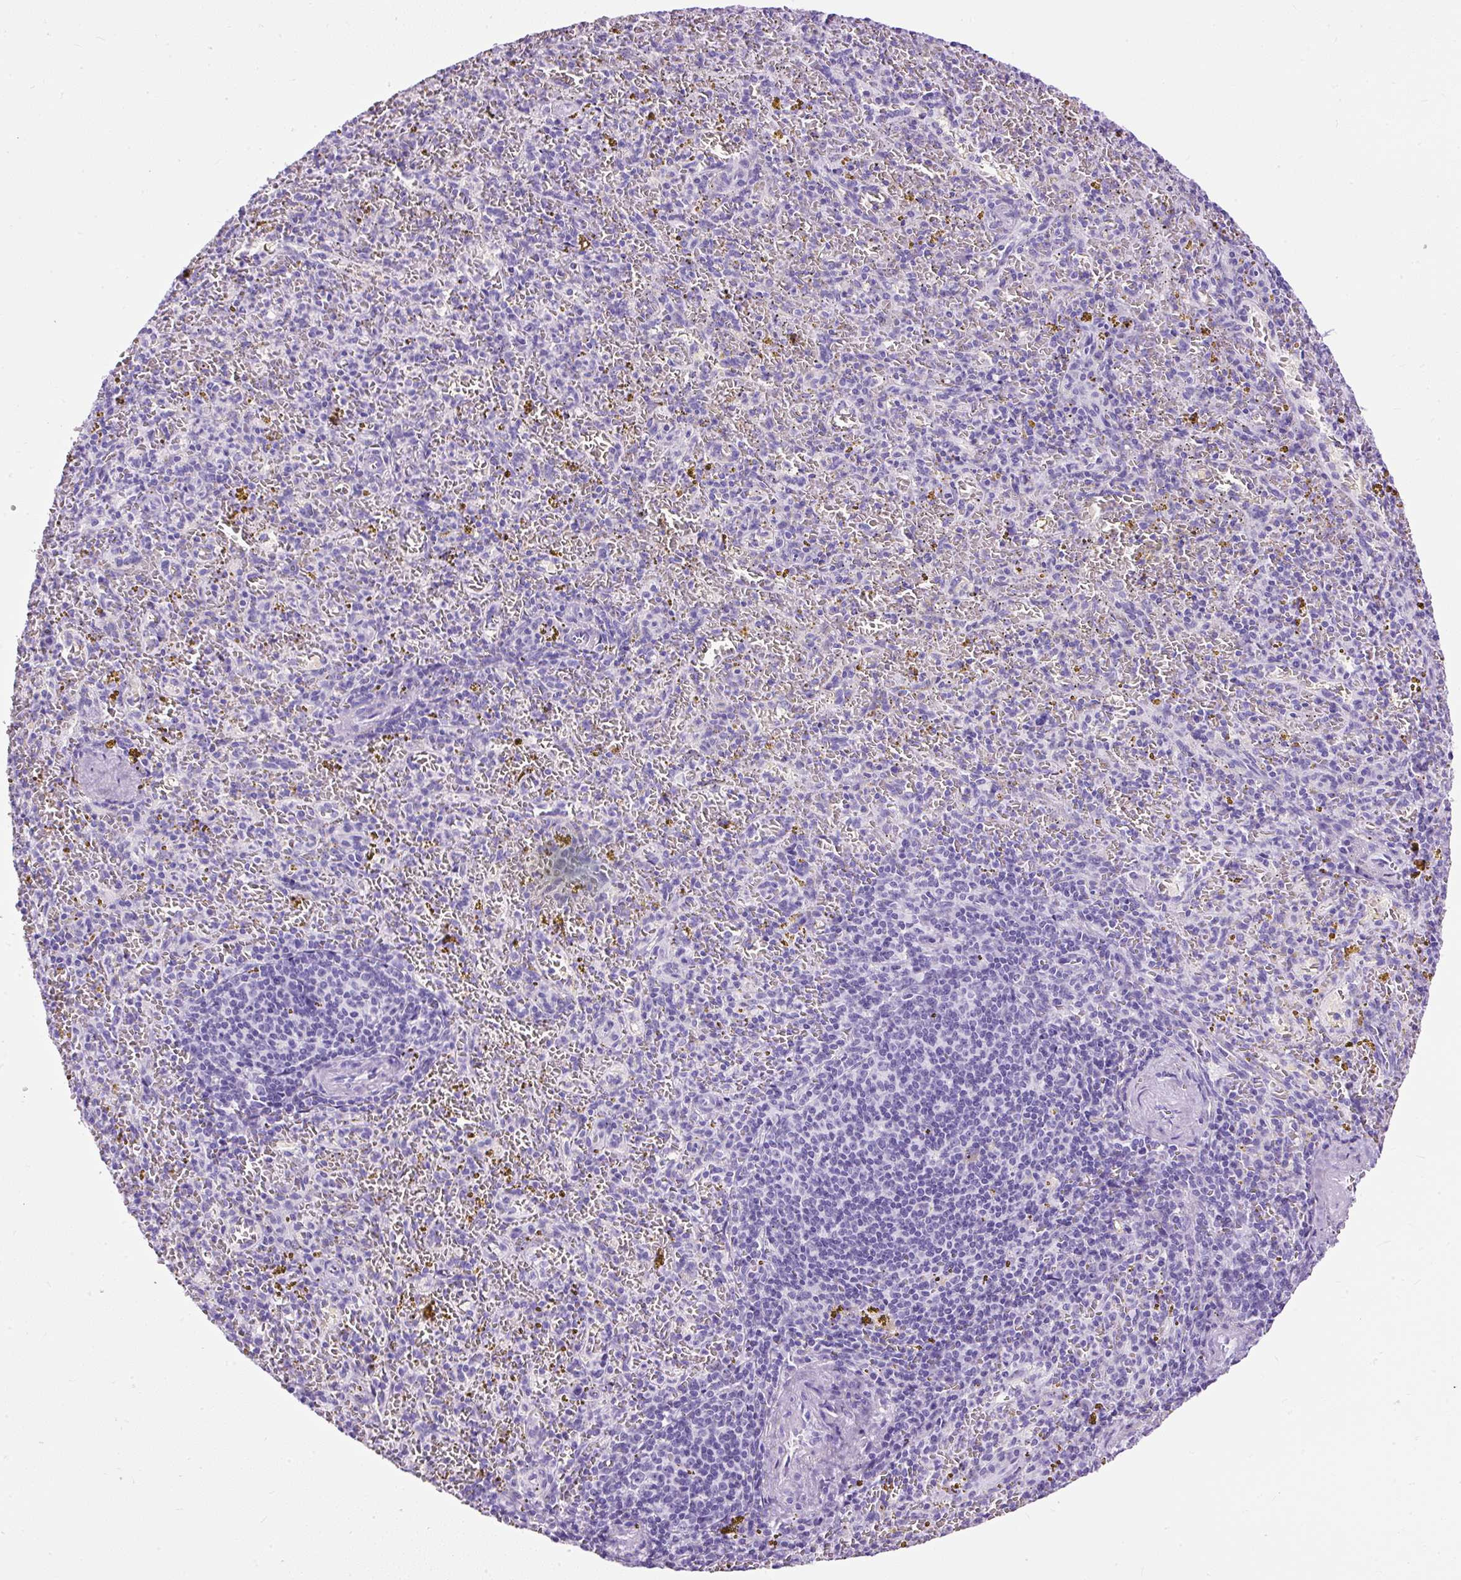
{"staining": {"intensity": "negative", "quantity": "none", "location": "none"}, "tissue": "spleen", "cell_type": "Cells in red pulp", "image_type": "normal", "snomed": [{"axis": "morphology", "description": "Normal tissue, NOS"}, {"axis": "topography", "description": "Spleen"}], "caption": "DAB immunohistochemical staining of unremarkable human spleen demonstrates no significant expression in cells in red pulp.", "gene": "NTS", "patient": {"sex": "male", "age": 57}}